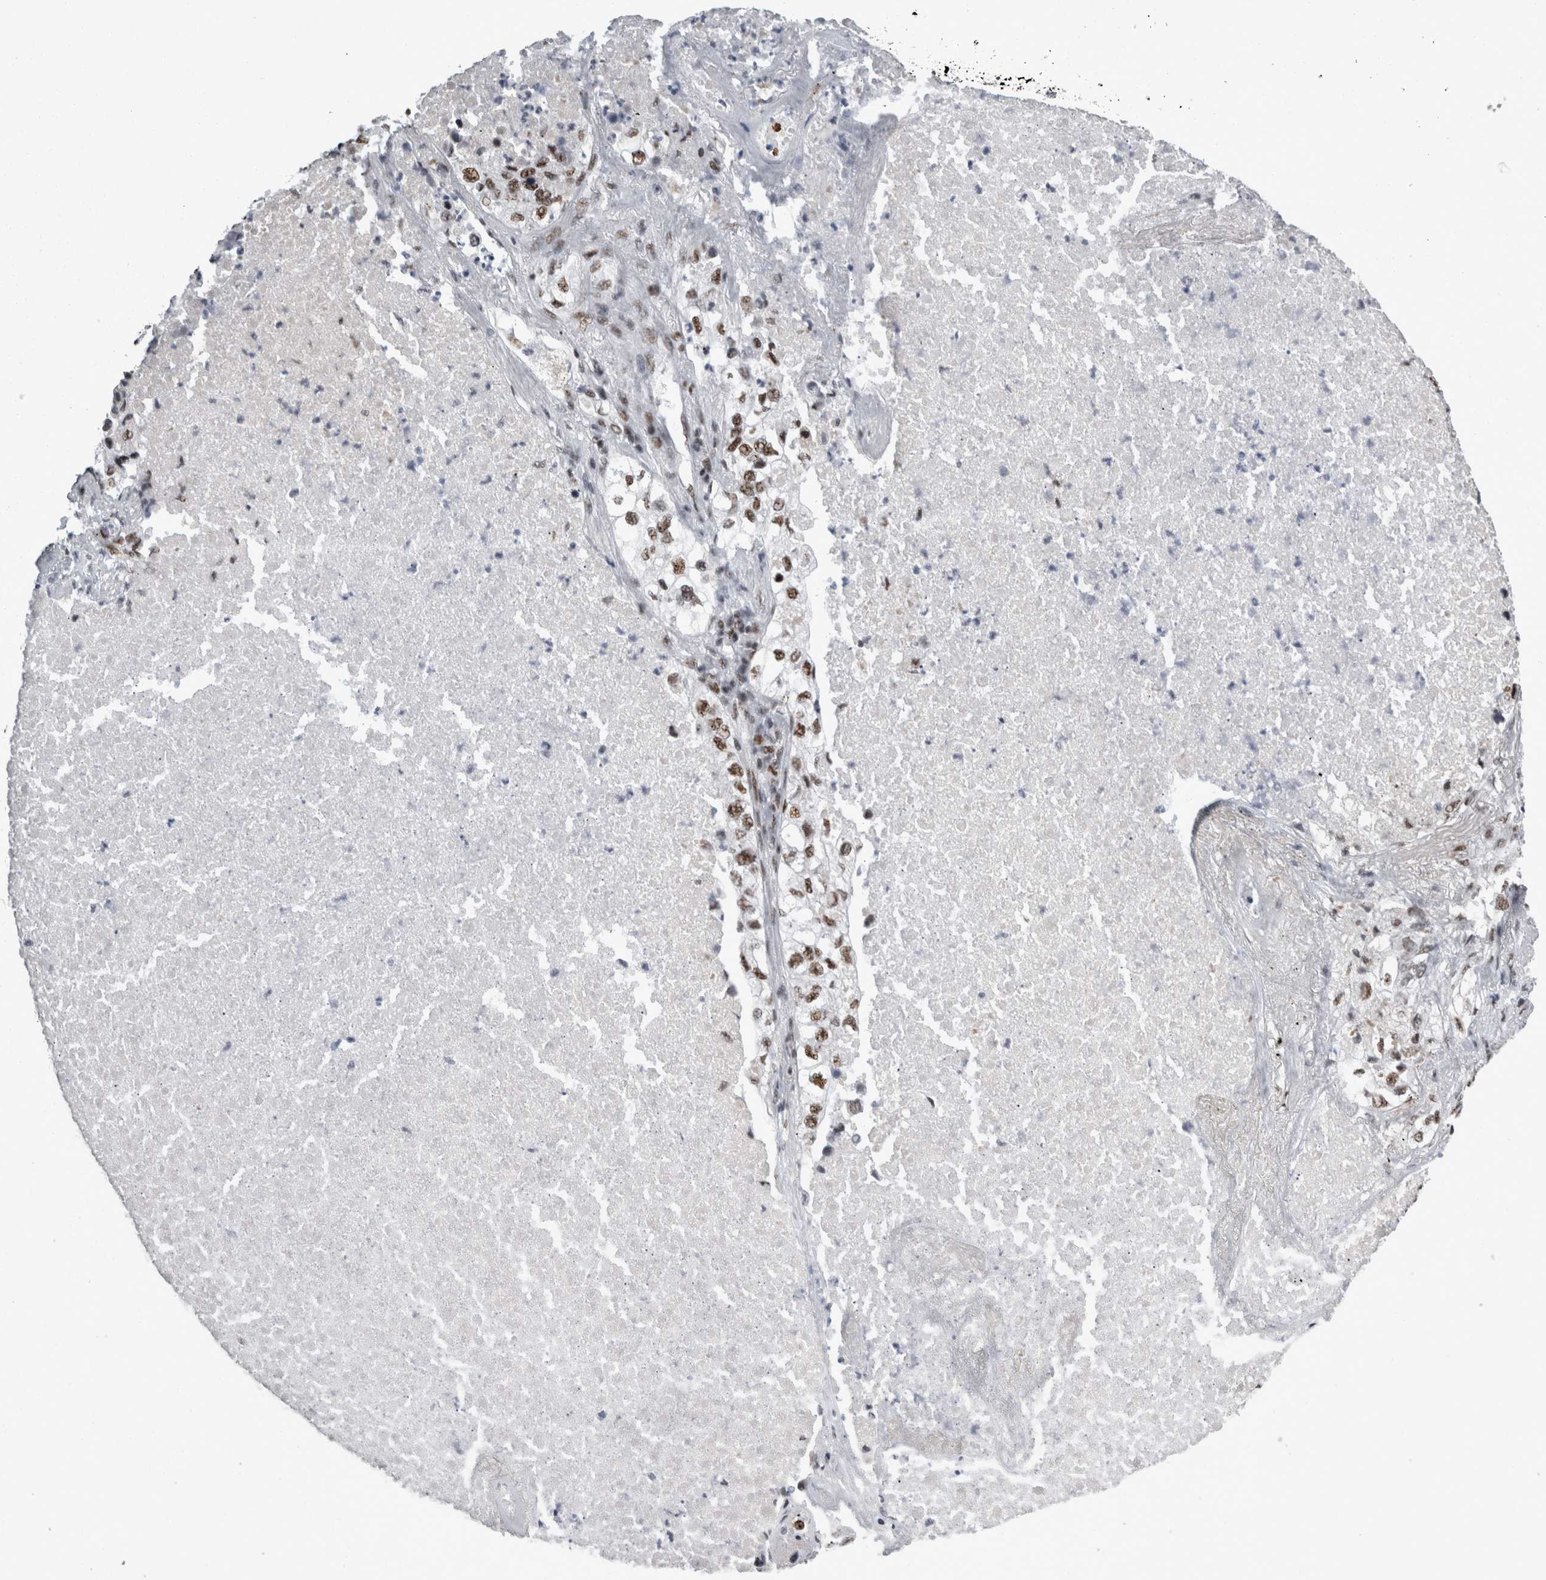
{"staining": {"intensity": "moderate", "quantity": ">75%", "location": "nuclear"}, "tissue": "lung cancer", "cell_type": "Tumor cells", "image_type": "cancer", "snomed": [{"axis": "morphology", "description": "Adenocarcinoma, NOS"}, {"axis": "topography", "description": "Lung"}], "caption": "An IHC histopathology image of tumor tissue is shown. Protein staining in brown shows moderate nuclear positivity in lung cancer (adenocarcinoma) within tumor cells.", "gene": "SNRNP40", "patient": {"sex": "male", "age": 63}}